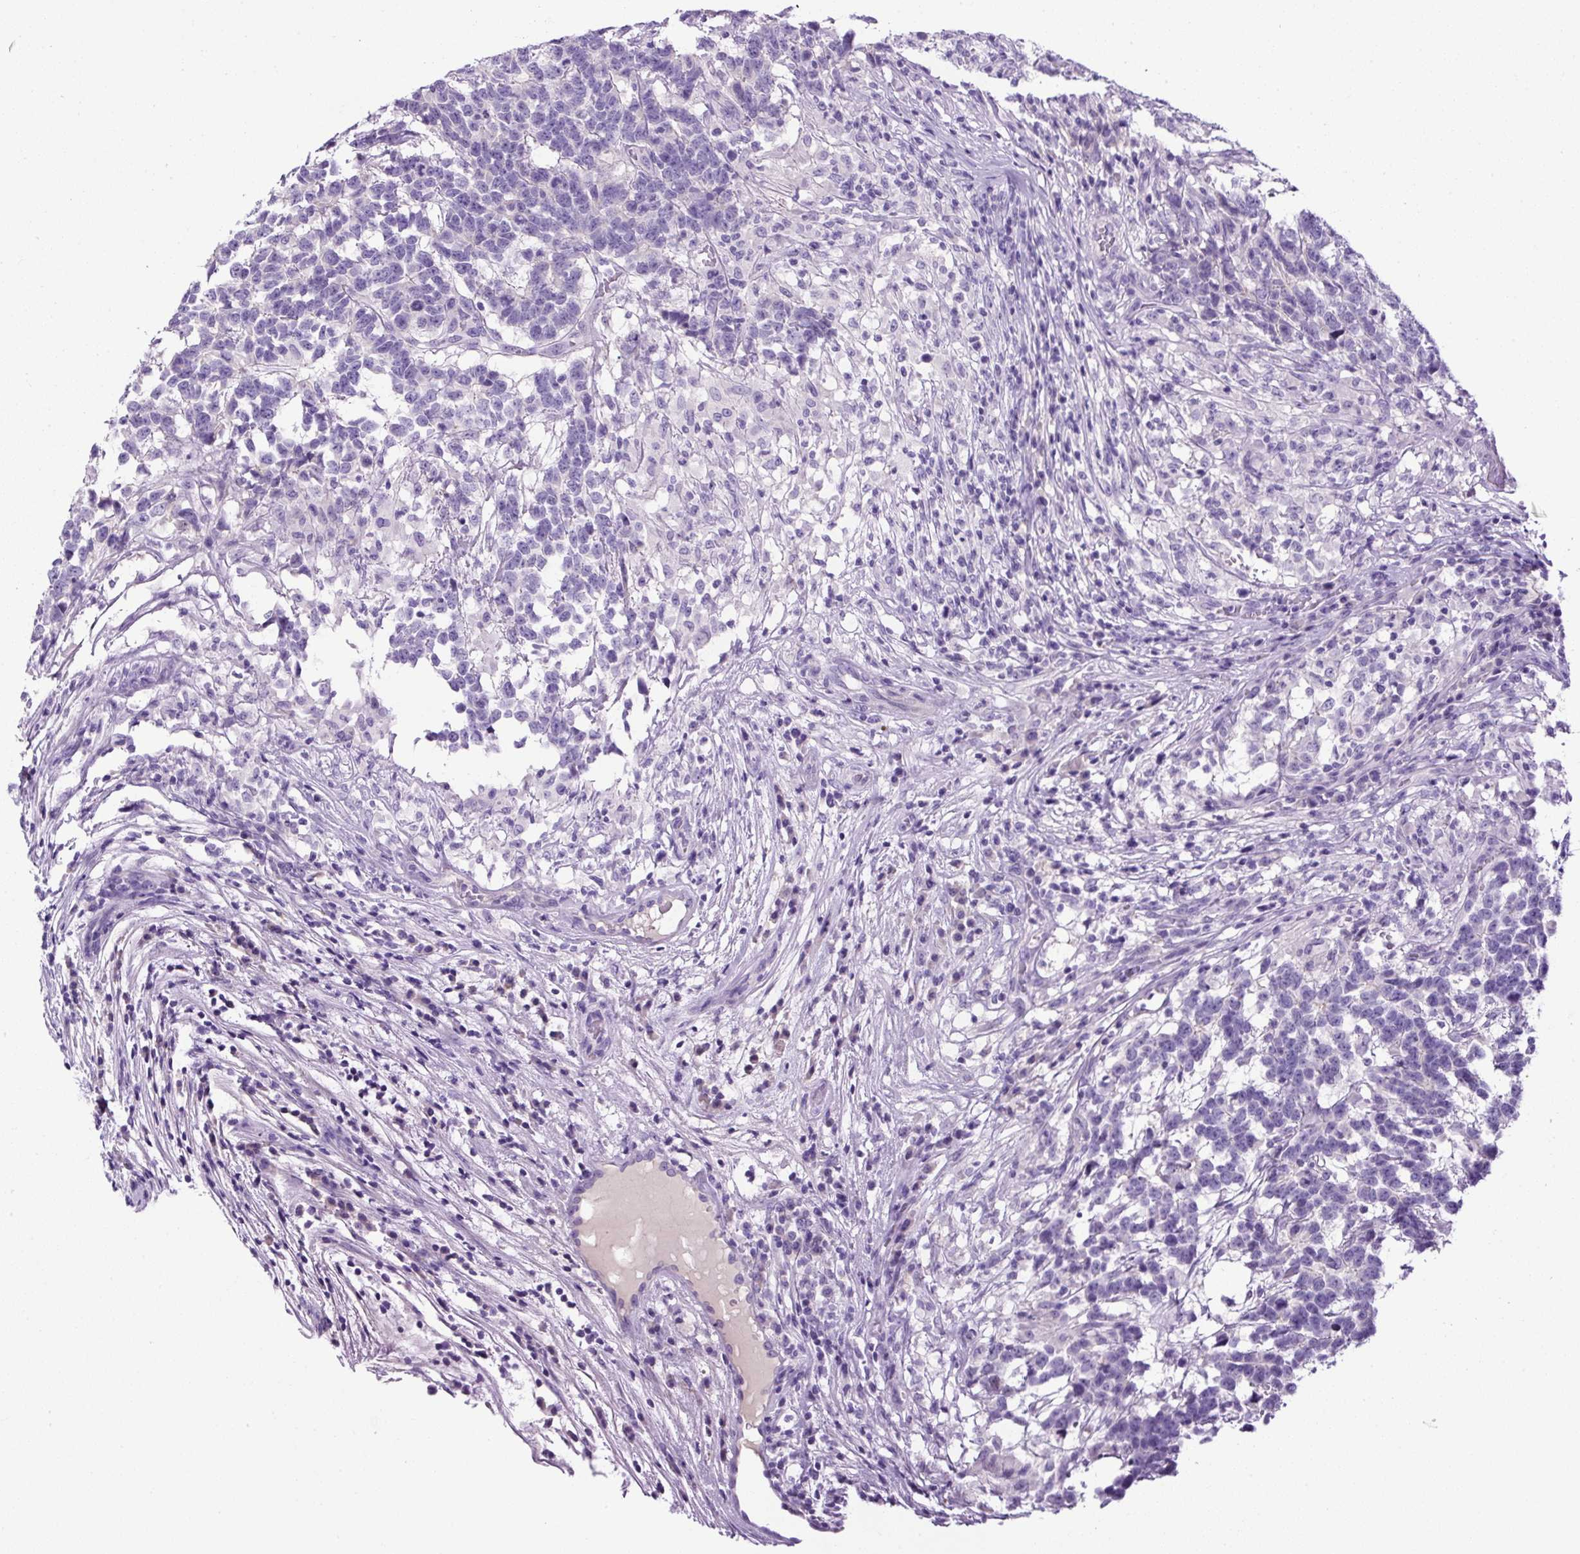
{"staining": {"intensity": "negative", "quantity": "none", "location": "none"}, "tissue": "testis cancer", "cell_type": "Tumor cells", "image_type": "cancer", "snomed": [{"axis": "morphology", "description": "Carcinoma, Embryonal, NOS"}, {"axis": "topography", "description": "Testis"}], "caption": "Immunohistochemistry (IHC) micrograph of human testis cancer (embryonal carcinoma) stained for a protein (brown), which shows no expression in tumor cells.", "gene": "SP8", "patient": {"sex": "male", "age": 26}}